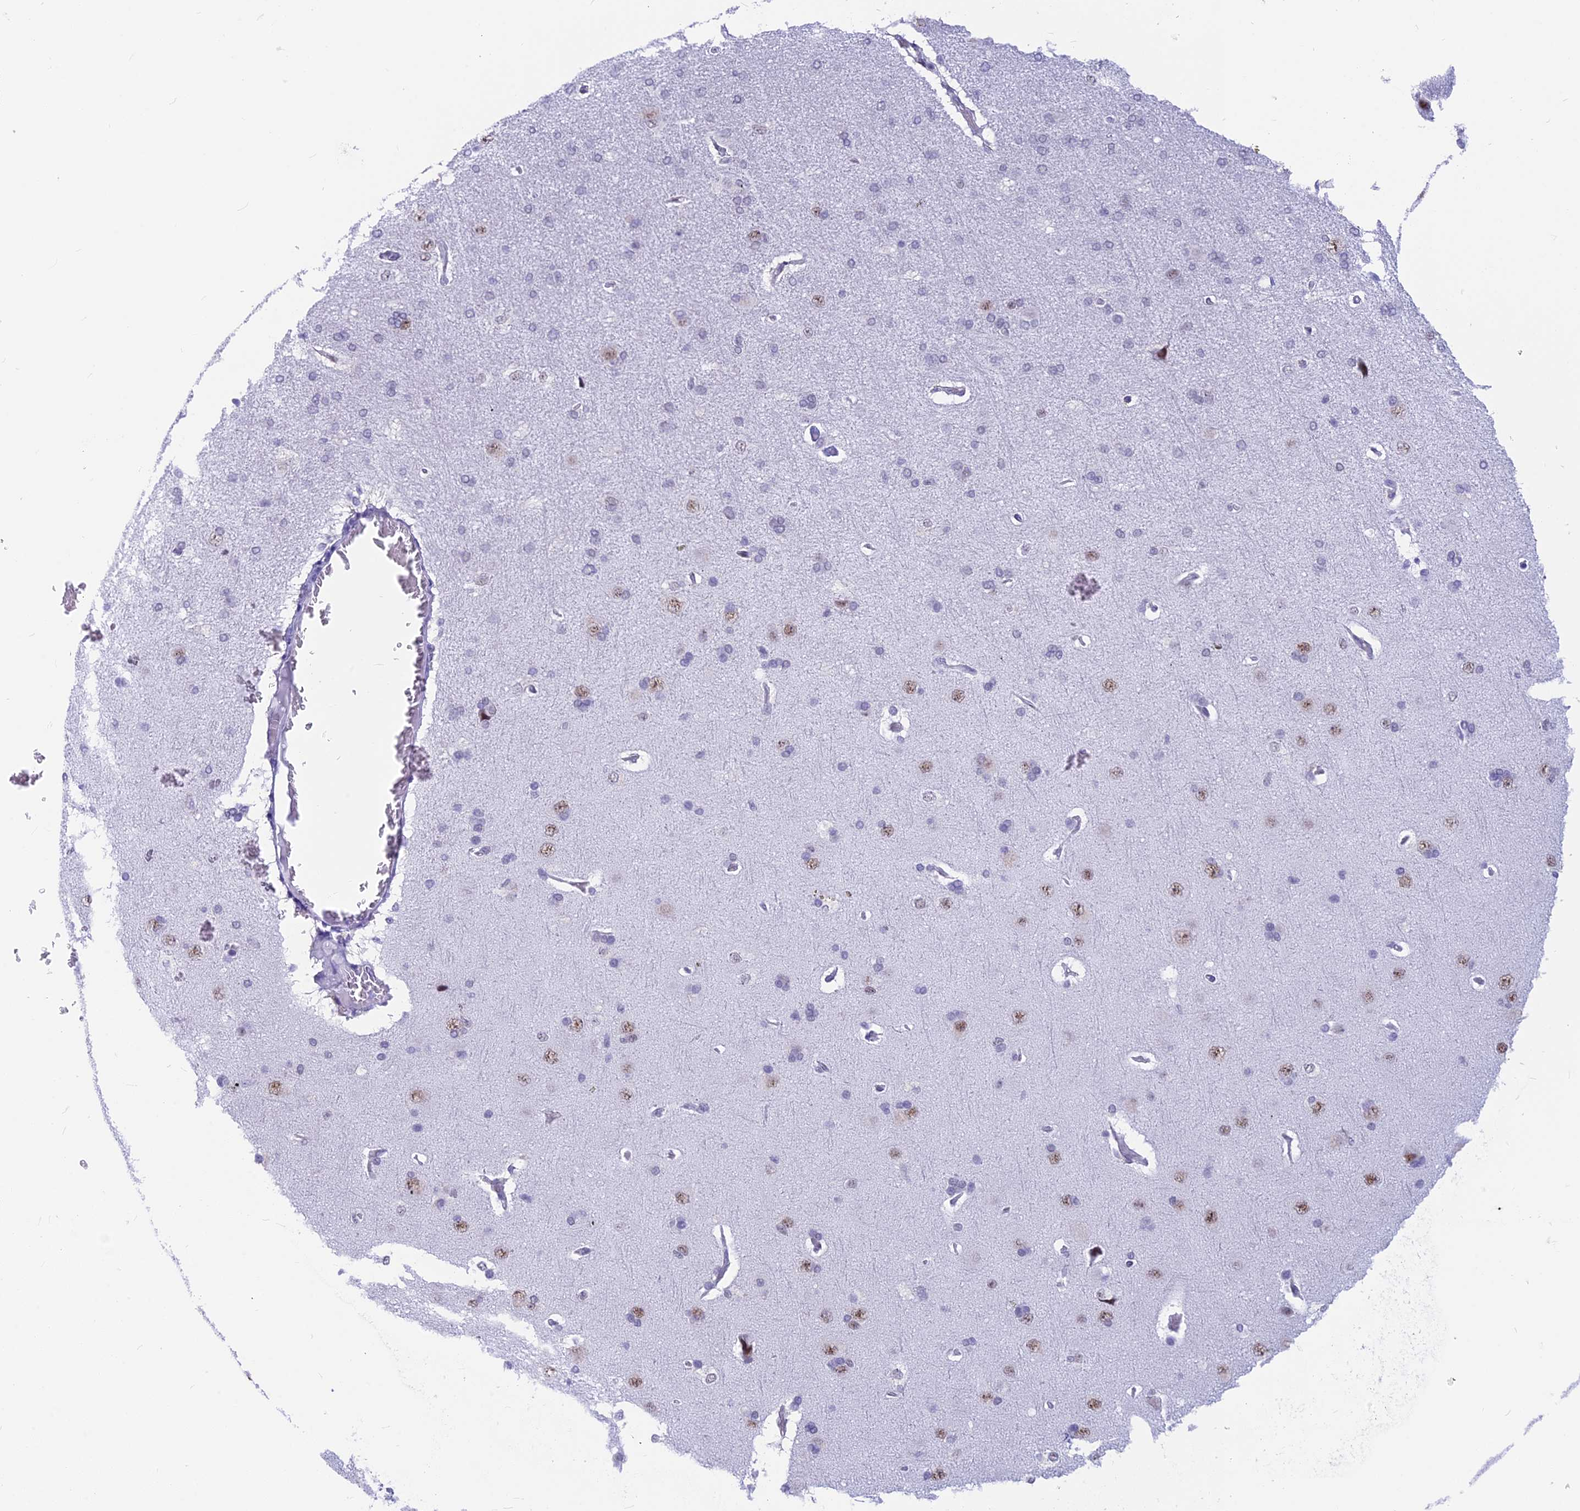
{"staining": {"intensity": "negative", "quantity": "none", "location": "none"}, "tissue": "cerebral cortex", "cell_type": "Endothelial cells", "image_type": "normal", "snomed": [{"axis": "morphology", "description": "Normal tissue, NOS"}, {"axis": "topography", "description": "Cerebral cortex"}], "caption": "This is an immunohistochemistry micrograph of benign human cerebral cortex. There is no expression in endothelial cells.", "gene": "SRSF5", "patient": {"sex": "male", "age": 62}}